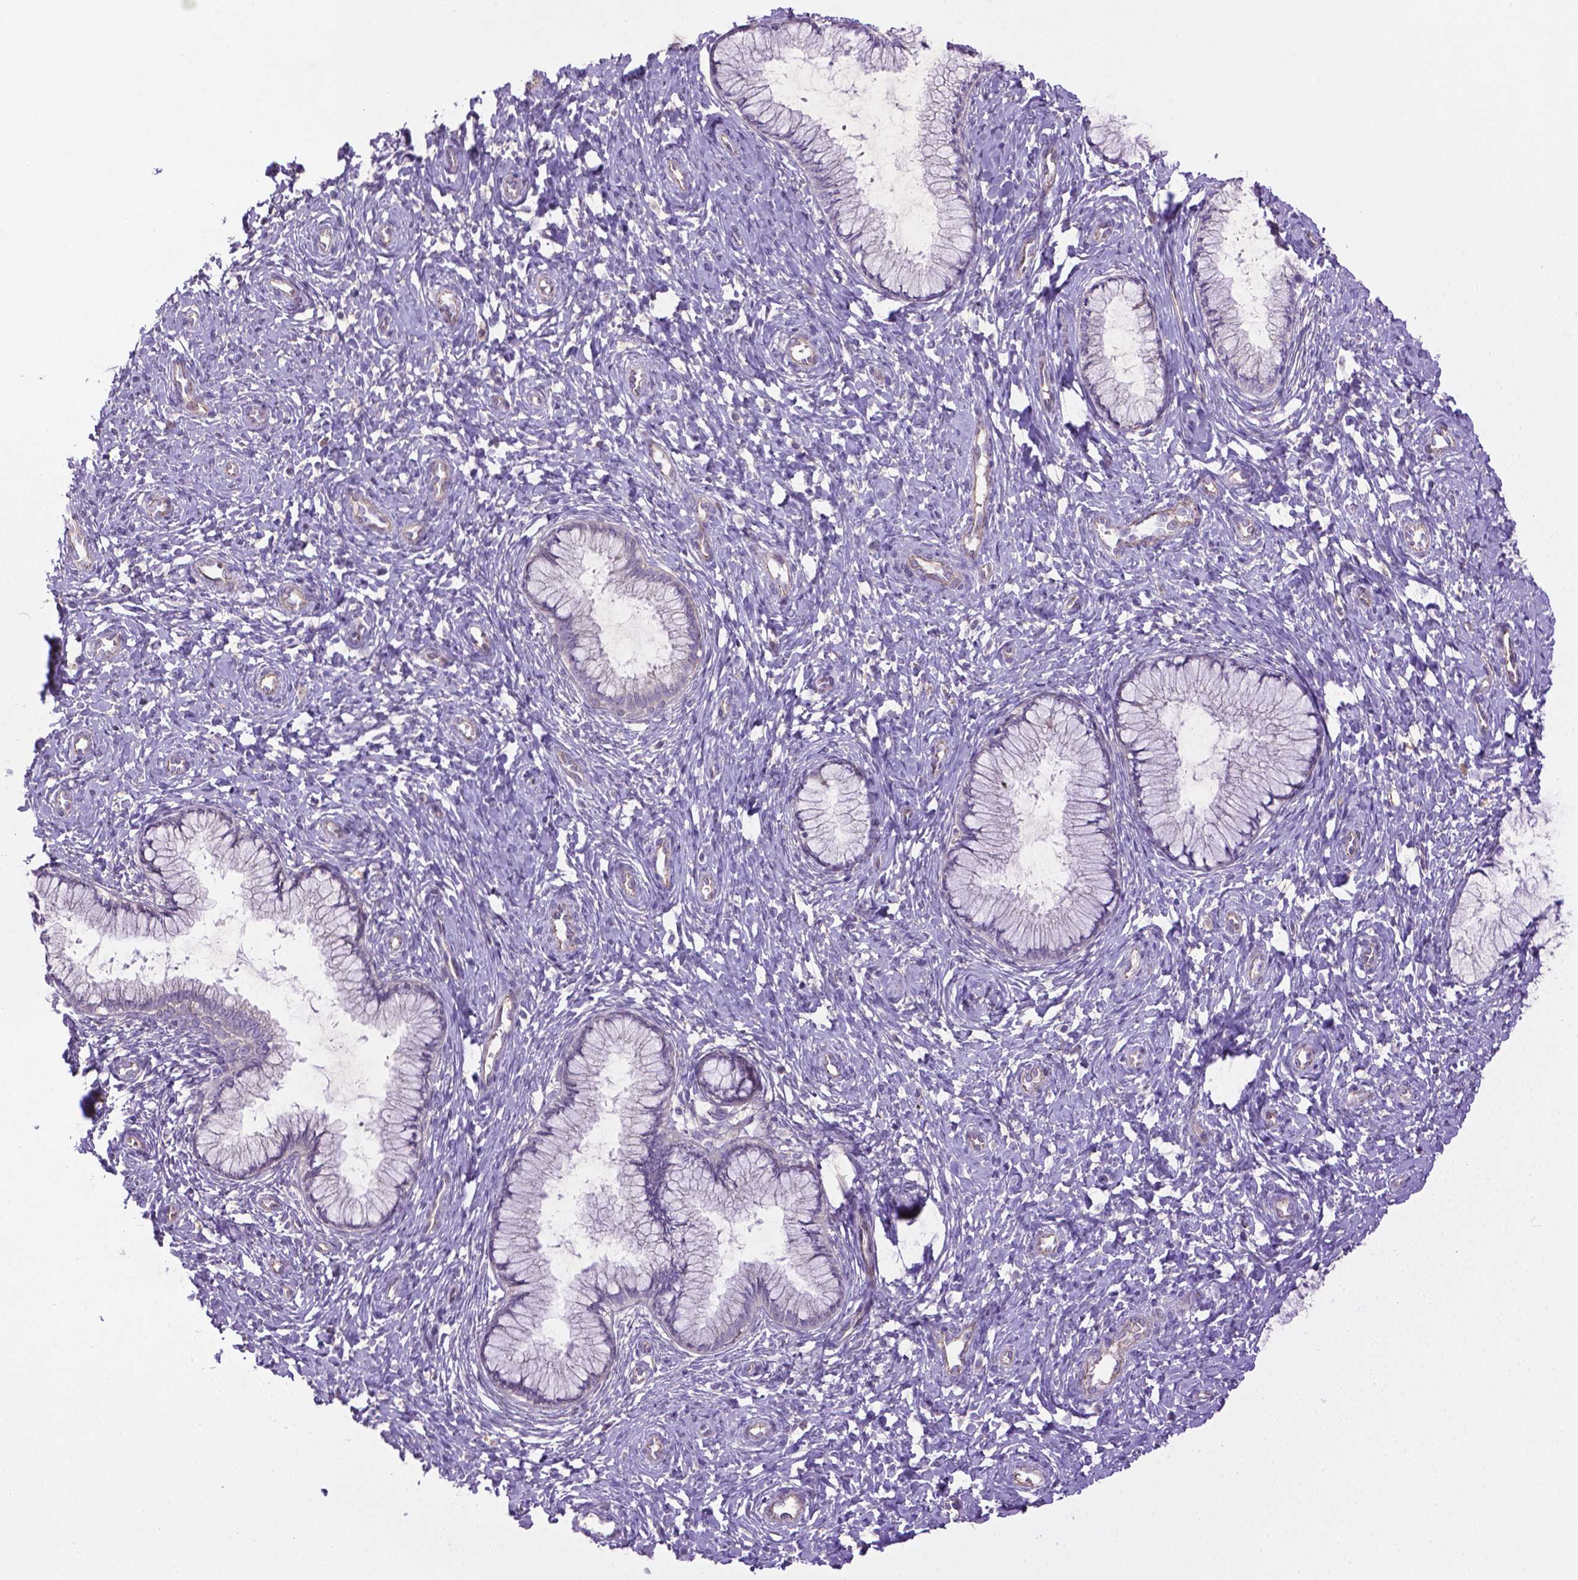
{"staining": {"intensity": "negative", "quantity": "none", "location": "none"}, "tissue": "cervix", "cell_type": "Glandular cells", "image_type": "normal", "snomed": [{"axis": "morphology", "description": "Normal tissue, NOS"}, {"axis": "topography", "description": "Cervix"}], "caption": "The IHC micrograph has no significant staining in glandular cells of cervix. (Stains: DAB immunohistochemistry with hematoxylin counter stain, Microscopy: brightfield microscopy at high magnification).", "gene": "CCER2", "patient": {"sex": "female", "age": 37}}